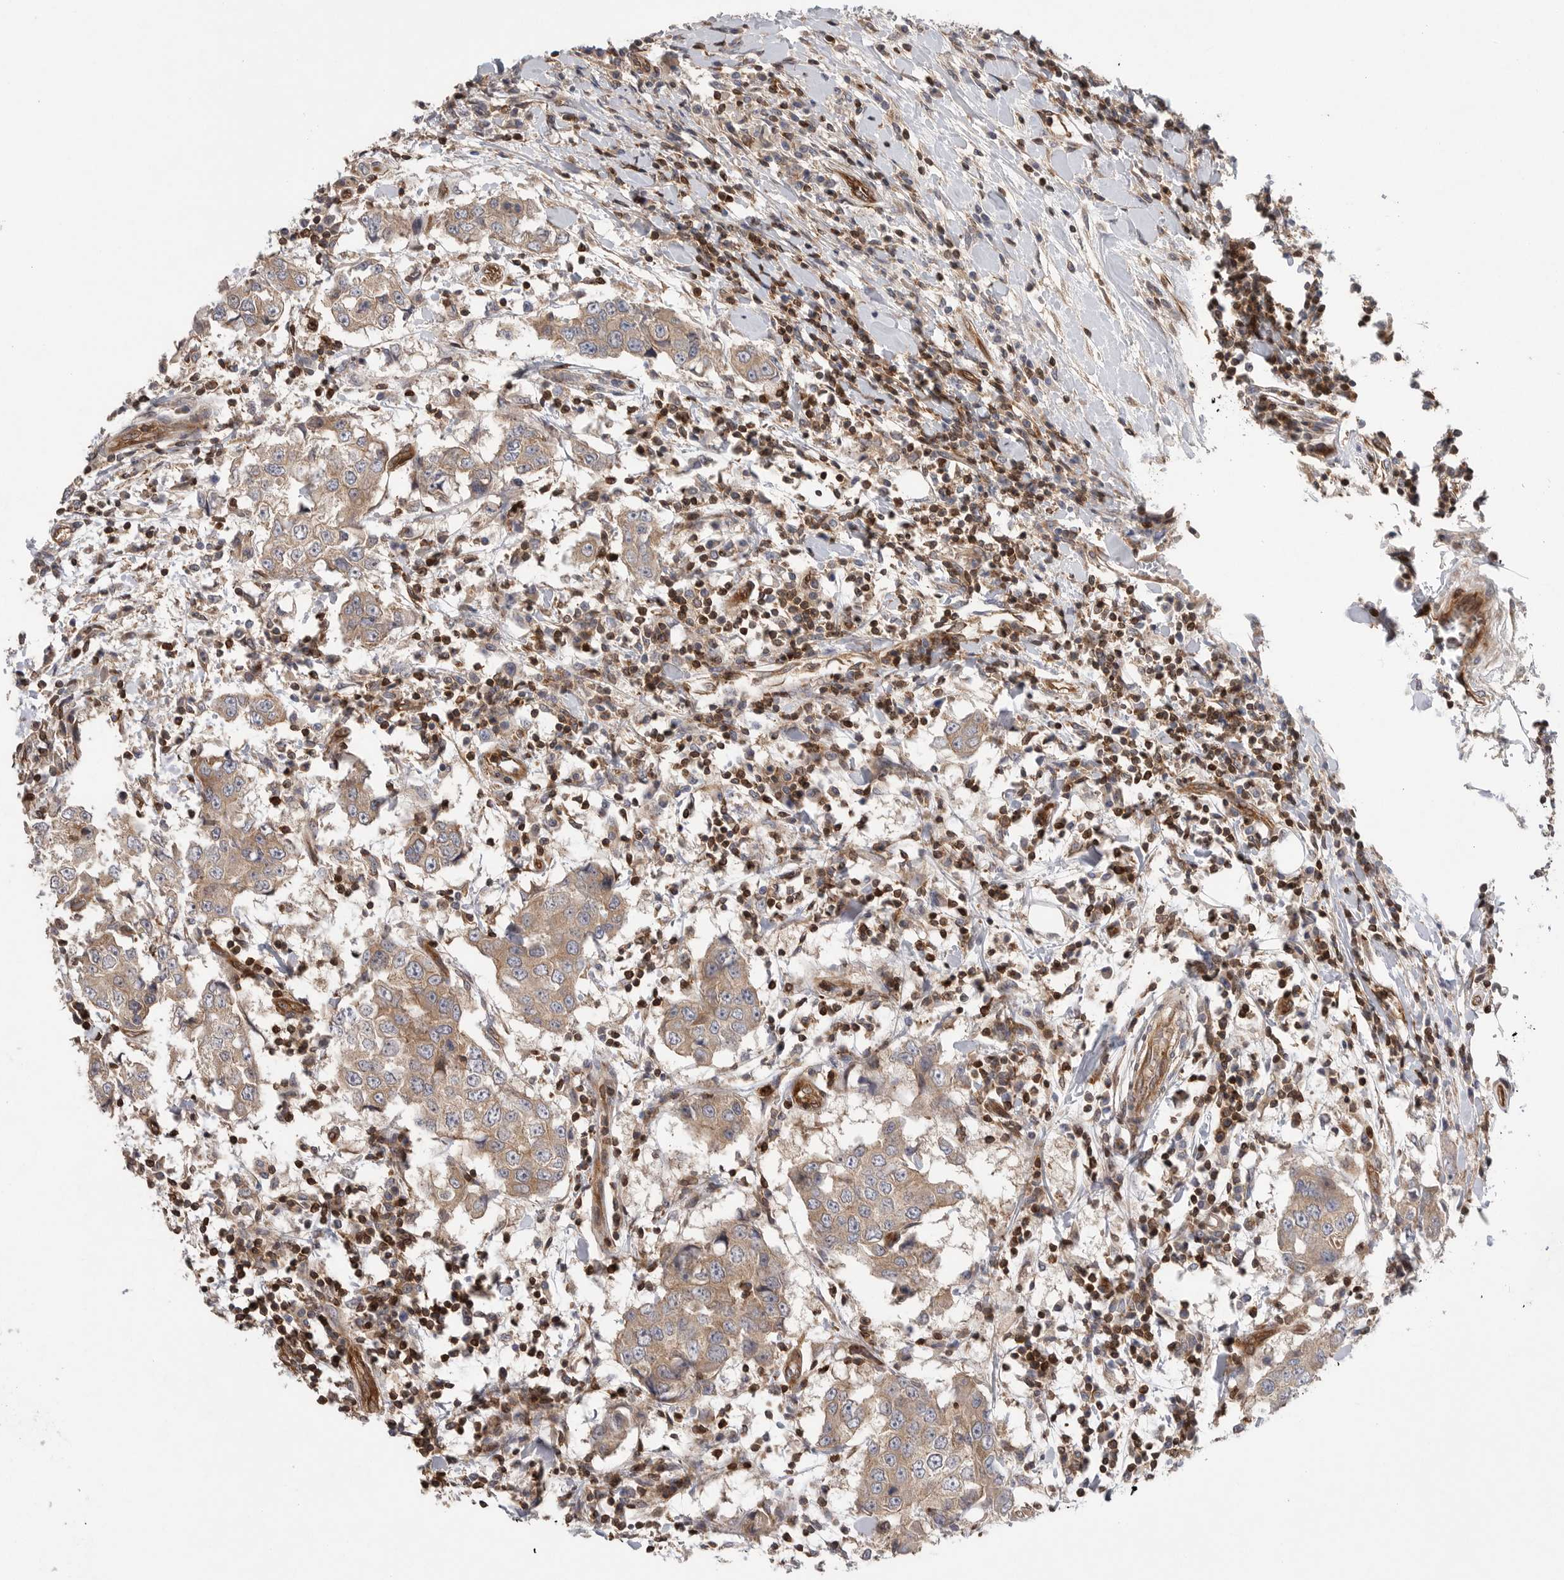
{"staining": {"intensity": "moderate", "quantity": ">75%", "location": "cytoplasmic/membranous"}, "tissue": "breast cancer", "cell_type": "Tumor cells", "image_type": "cancer", "snomed": [{"axis": "morphology", "description": "Duct carcinoma"}, {"axis": "topography", "description": "Breast"}], "caption": "Breast cancer (invasive ductal carcinoma) was stained to show a protein in brown. There is medium levels of moderate cytoplasmic/membranous positivity in approximately >75% of tumor cells.", "gene": "PRKCH", "patient": {"sex": "female", "age": 27}}